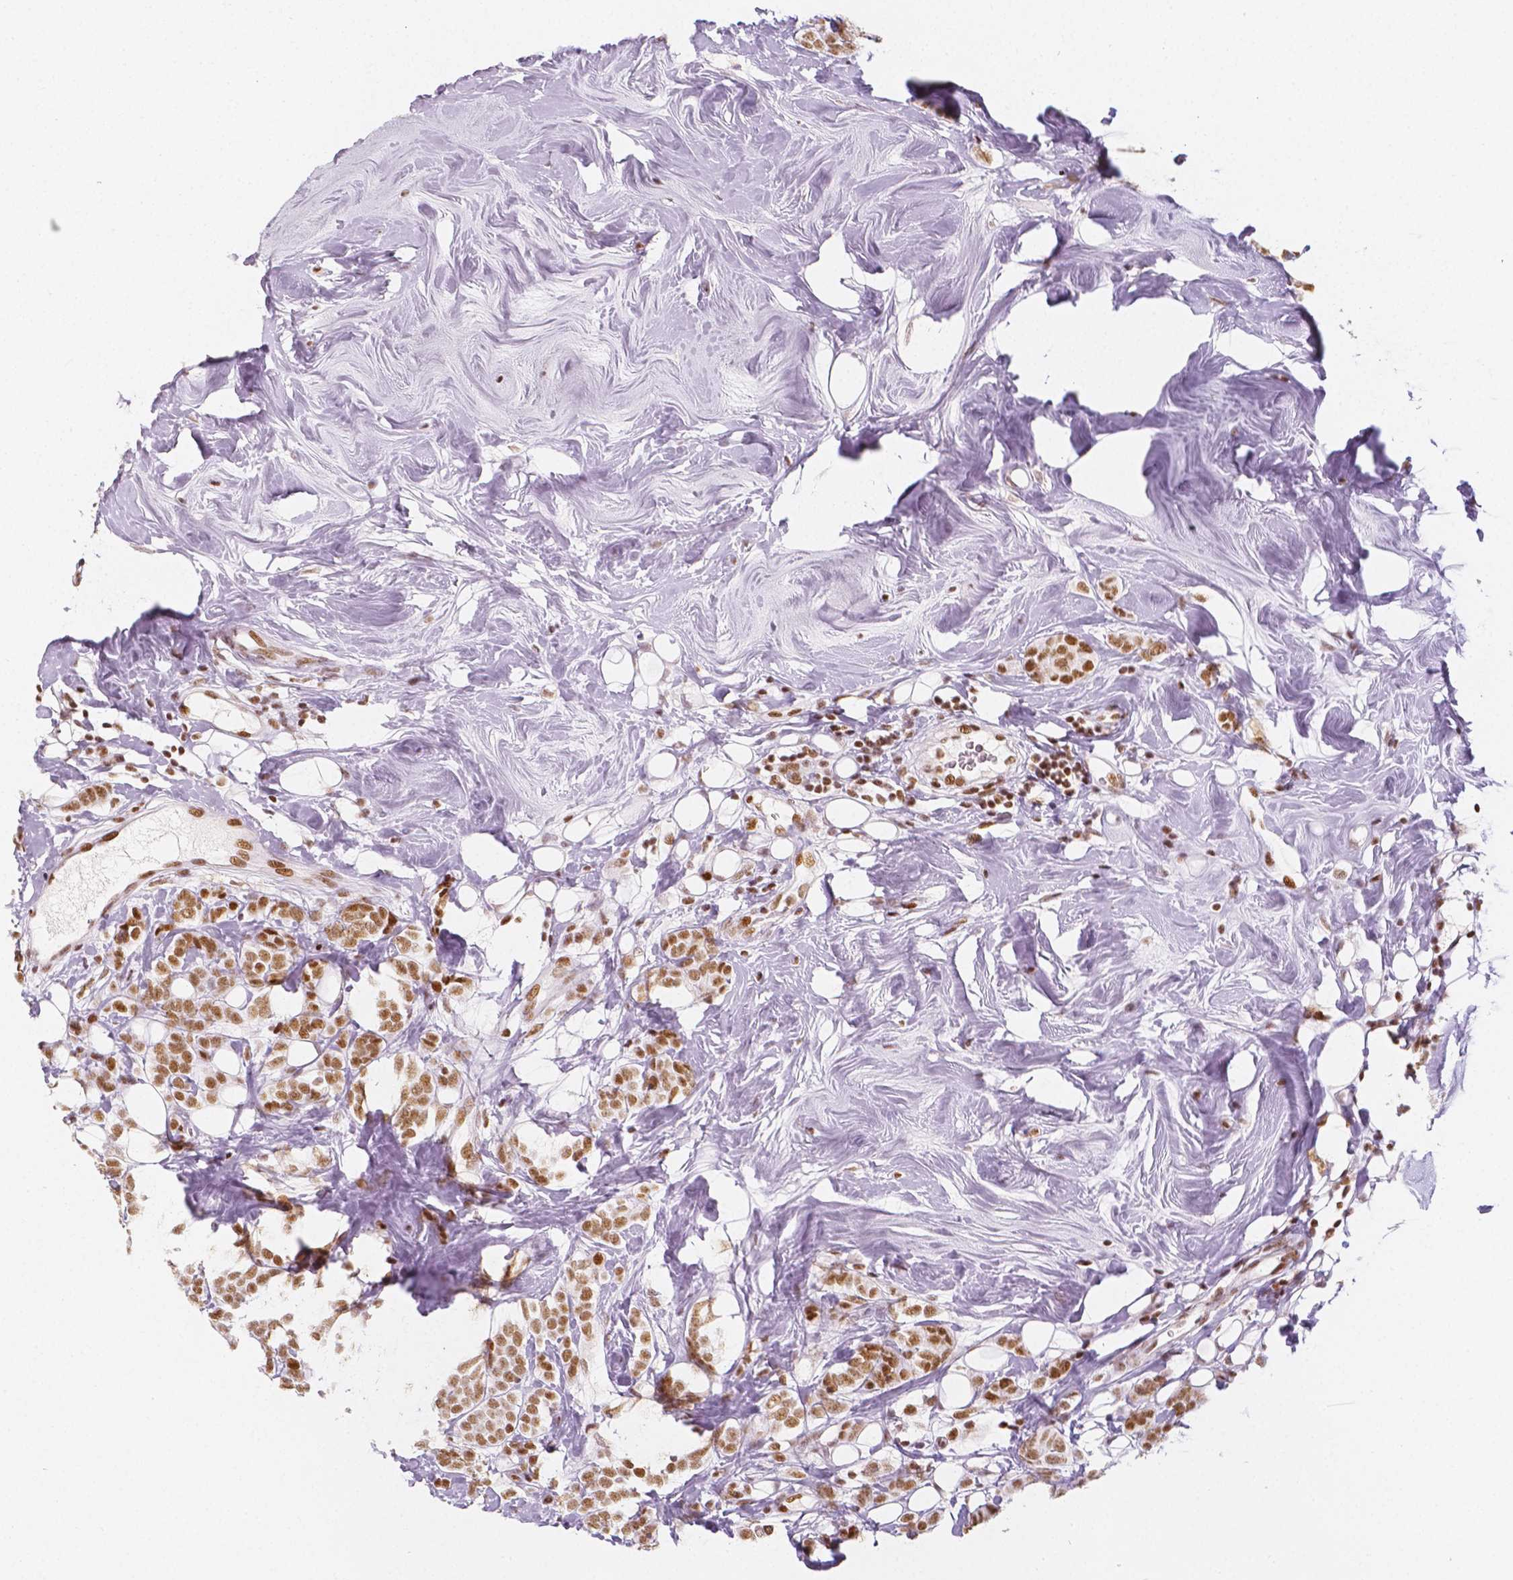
{"staining": {"intensity": "moderate", "quantity": ">75%", "location": "nuclear"}, "tissue": "breast cancer", "cell_type": "Tumor cells", "image_type": "cancer", "snomed": [{"axis": "morphology", "description": "Lobular carcinoma"}, {"axis": "topography", "description": "Breast"}], "caption": "Moderate nuclear positivity for a protein is present in about >75% of tumor cells of breast cancer (lobular carcinoma) using IHC.", "gene": "HDAC1", "patient": {"sex": "female", "age": 49}}